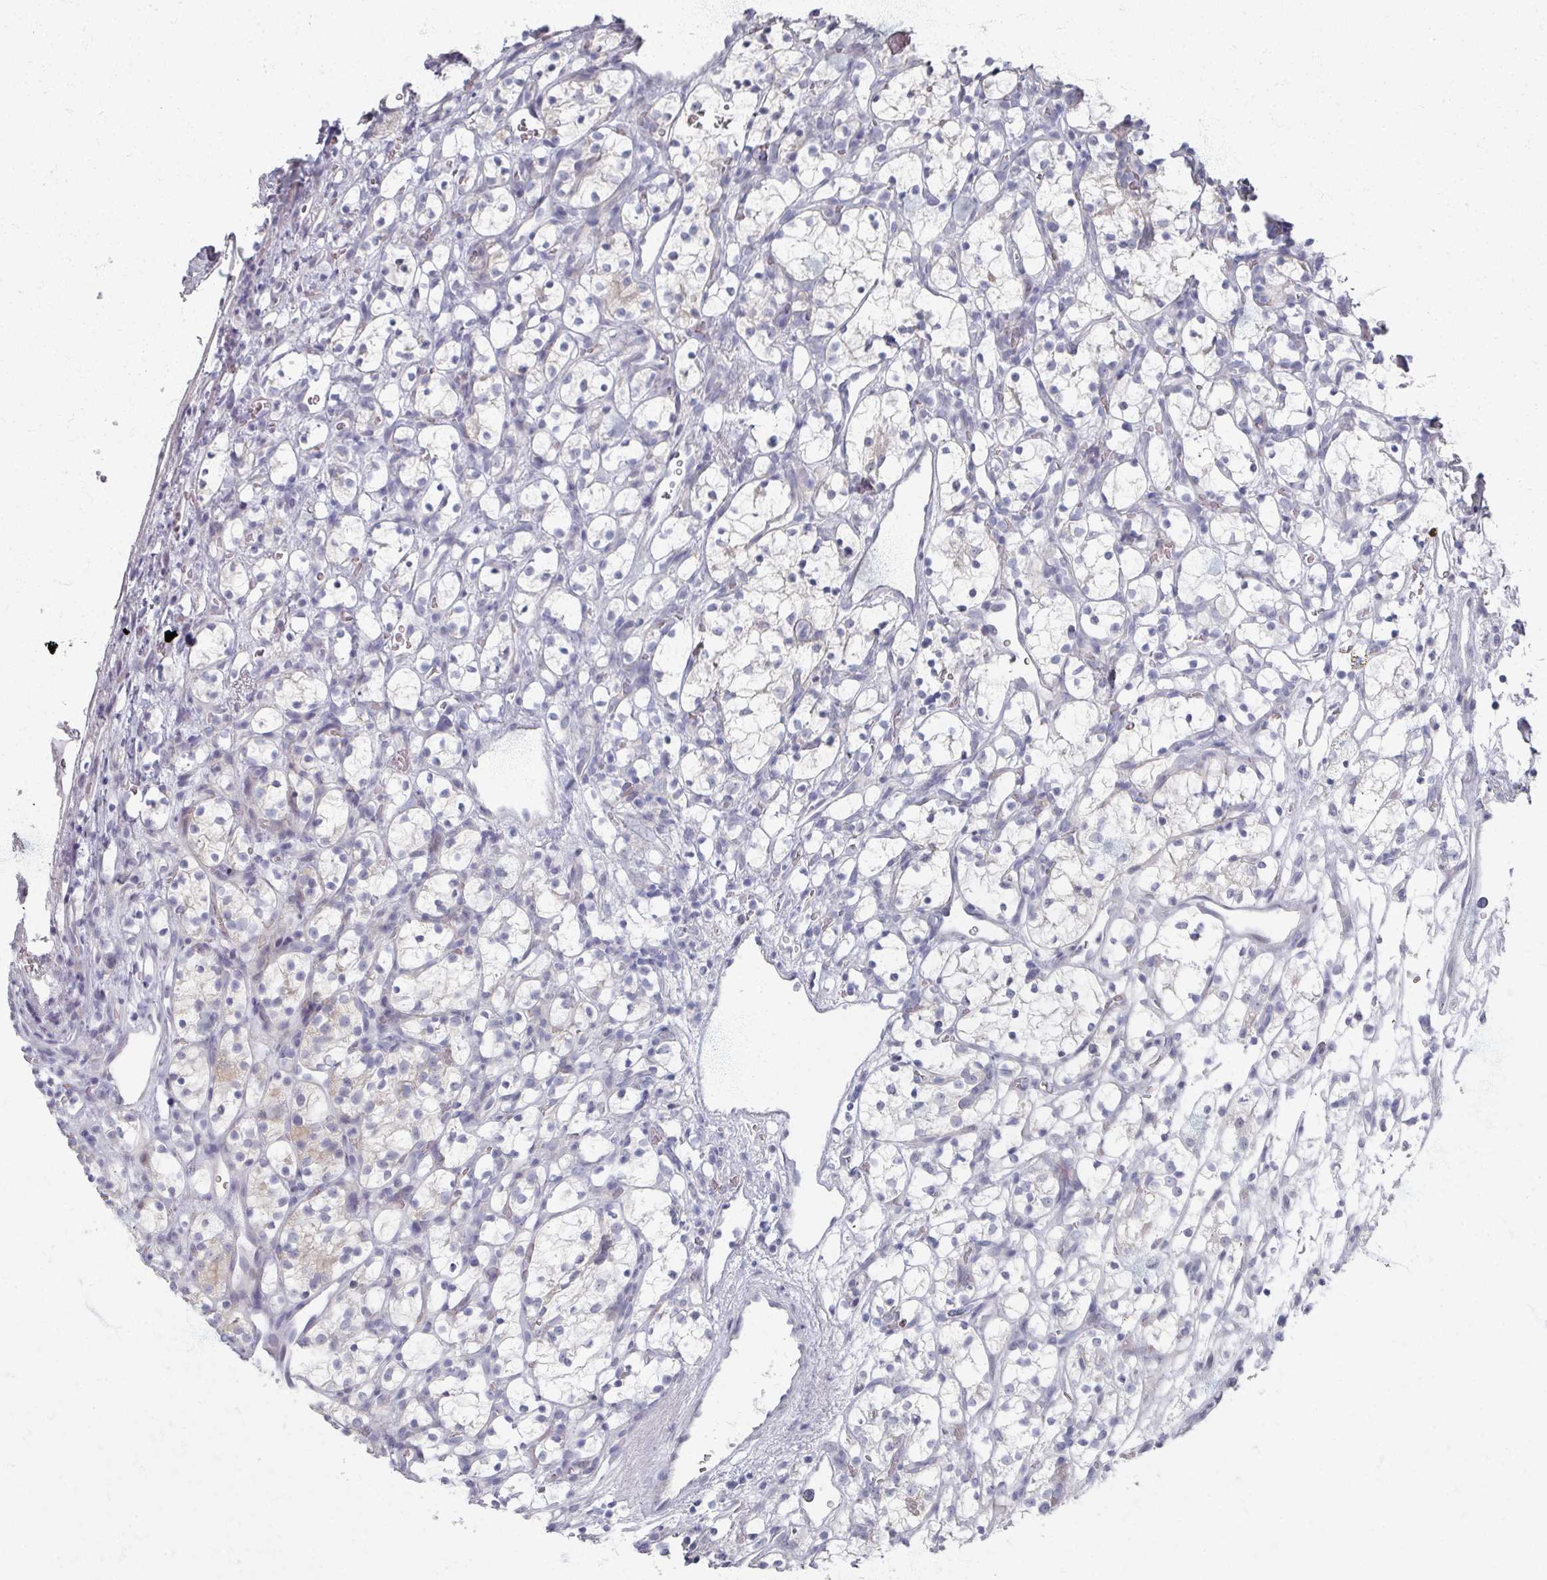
{"staining": {"intensity": "negative", "quantity": "none", "location": "none"}, "tissue": "renal cancer", "cell_type": "Tumor cells", "image_type": "cancer", "snomed": [{"axis": "morphology", "description": "Adenocarcinoma, NOS"}, {"axis": "topography", "description": "Kidney"}], "caption": "Immunohistochemical staining of human renal cancer exhibits no significant staining in tumor cells.", "gene": "TTYH3", "patient": {"sex": "female", "age": 69}}